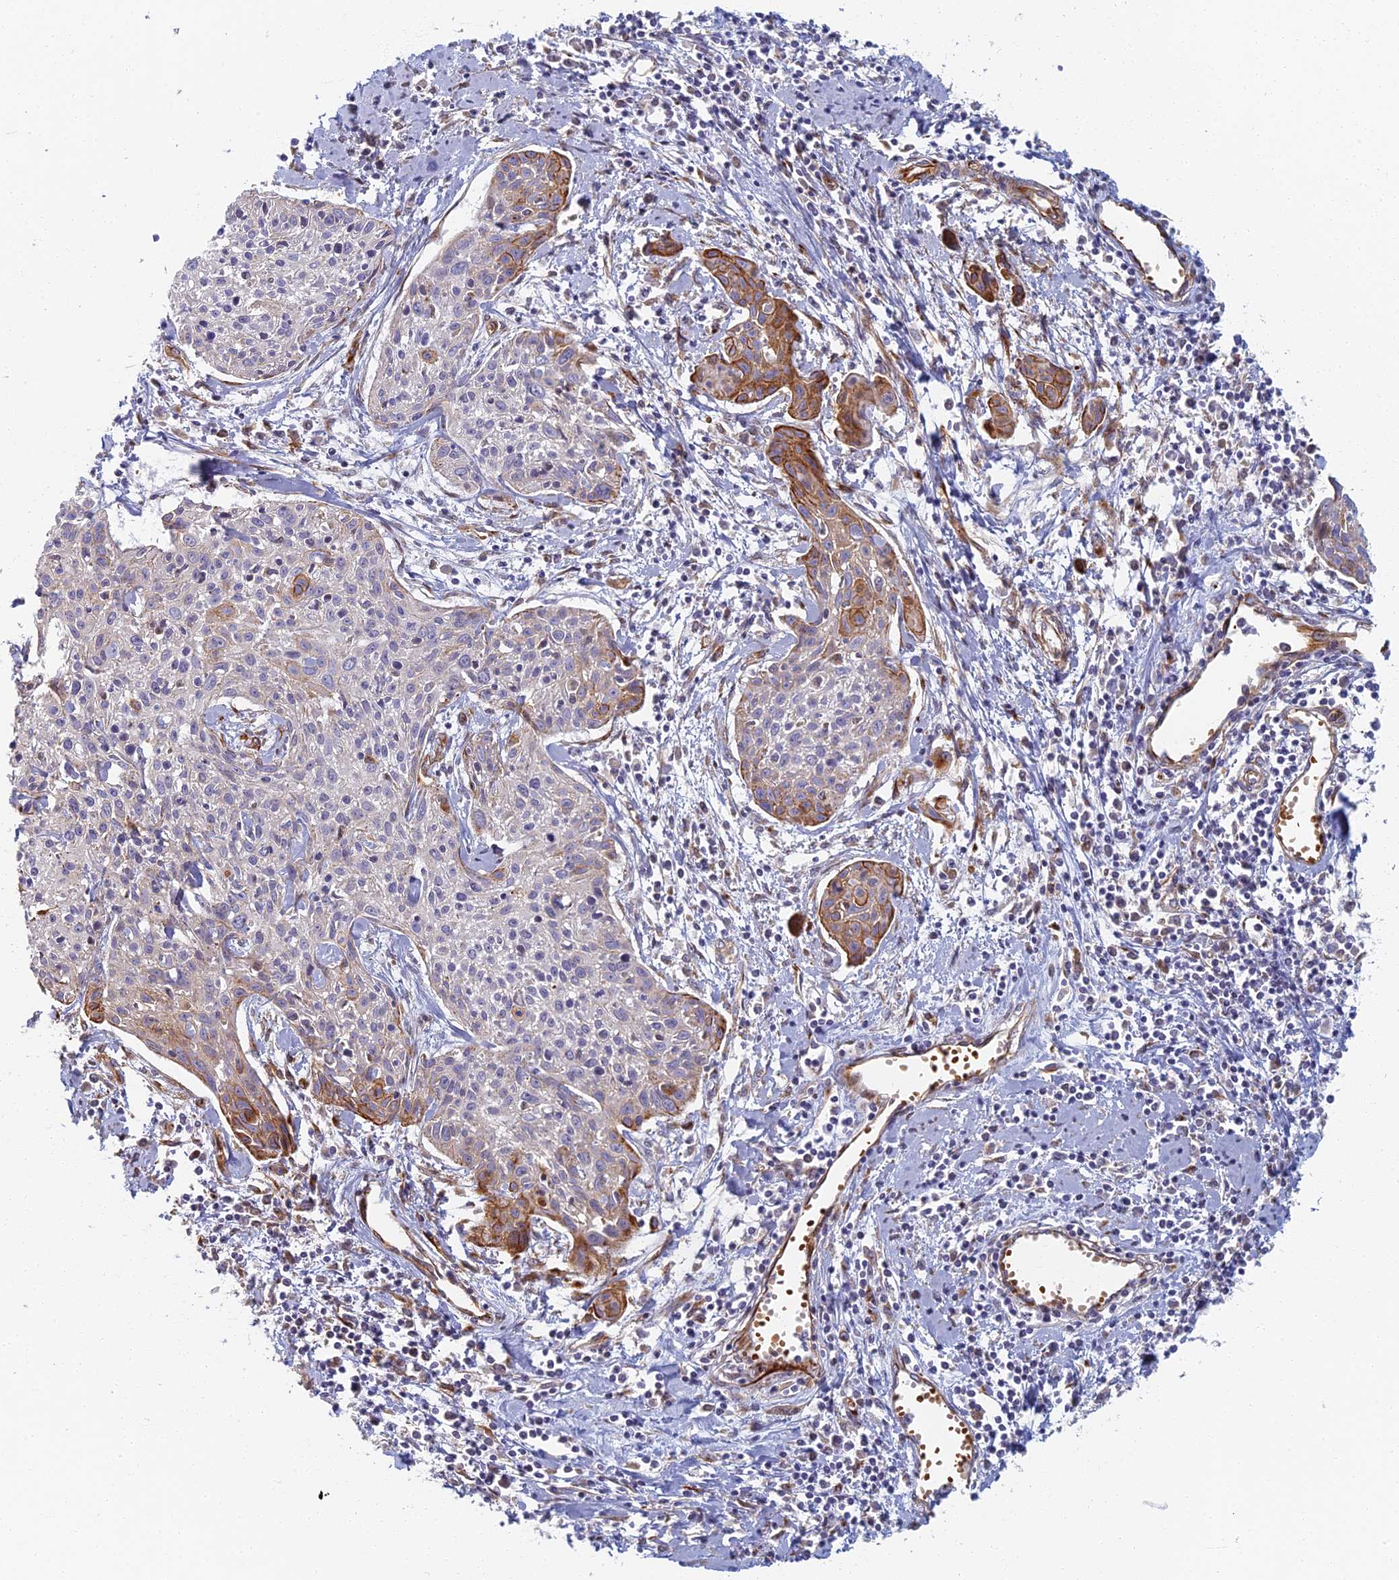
{"staining": {"intensity": "moderate", "quantity": "<25%", "location": "cytoplasmic/membranous"}, "tissue": "cervical cancer", "cell_type": "Tumor cells", "image_type": "cancer", "snomed": [{"axis": "morphology", "description": "Squamous cell carcinoma, NOS"}, {"axis": "topography", "description": "Cervix"}], "caption": "Tumor cells demonstrate moderate cytoplasmic/membranous staining in about <25% of cells in cervical cancer.", "gene": "ABCB10", "patient": {"sex": "female", "age": 51}}